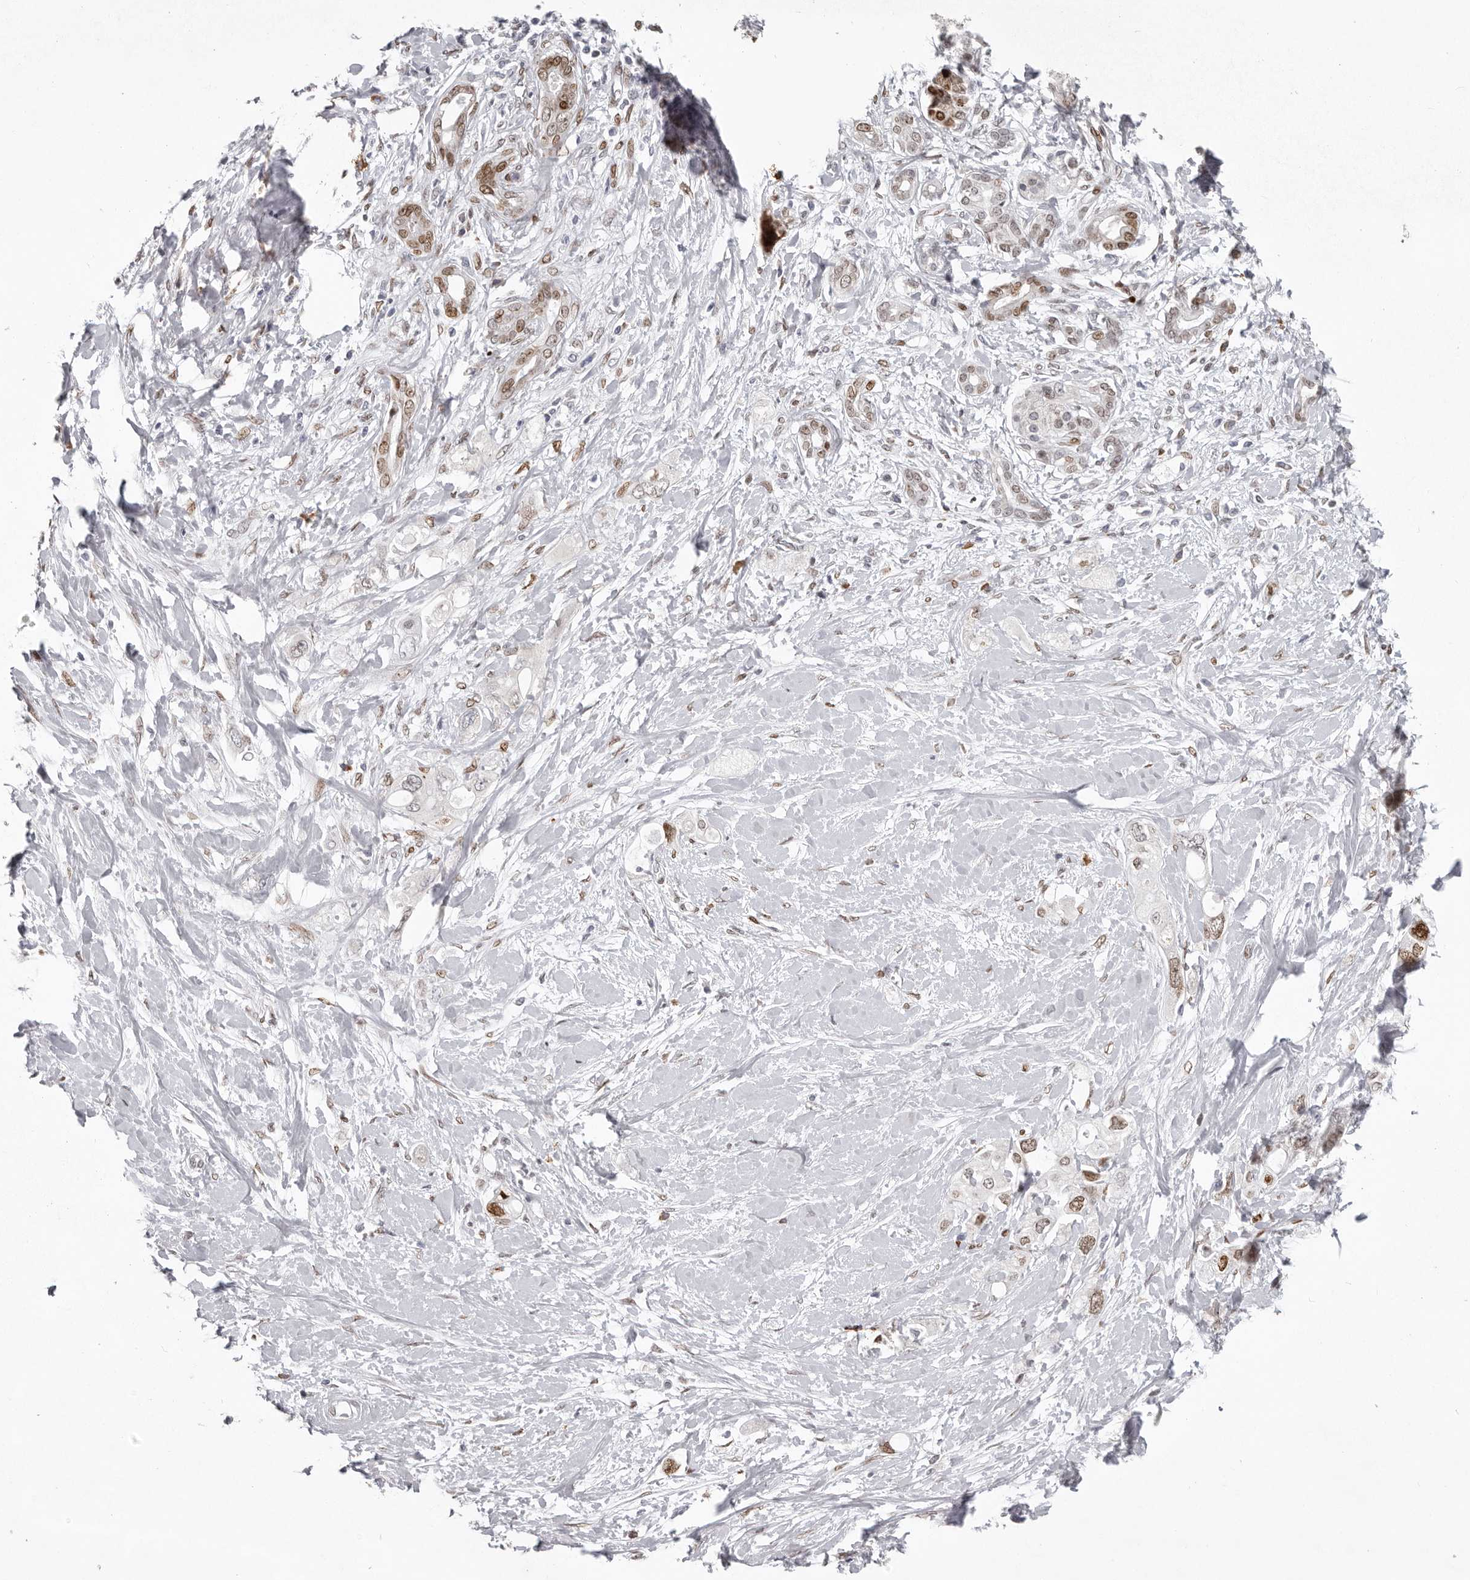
{"staining": {"intensity": "strong", "quantity": ">75%", "location": "nuclear"}, "tissue": "pancreatic cancer", "cell_type": "Tumor cells", "image_type": "cancer", "snomed": [{"axis": "morphology", "description": "Adenocarcinoma, NOS"}, {"axis": "topography", "description": "Pancreas"}], "caption": "Immunohistochemistry (IHC) micrograph of neoplastic tissue: human pancreatic cancer (adenocarcinoma) stained using immunohistochemistry (IHC) shows high levels of strong protein expression localized specifically in the nuclear of tumor cells, appearing as a nuclear brown color.", "gene": "SRP19", "patient": {"sex": "female", "age": 56}}